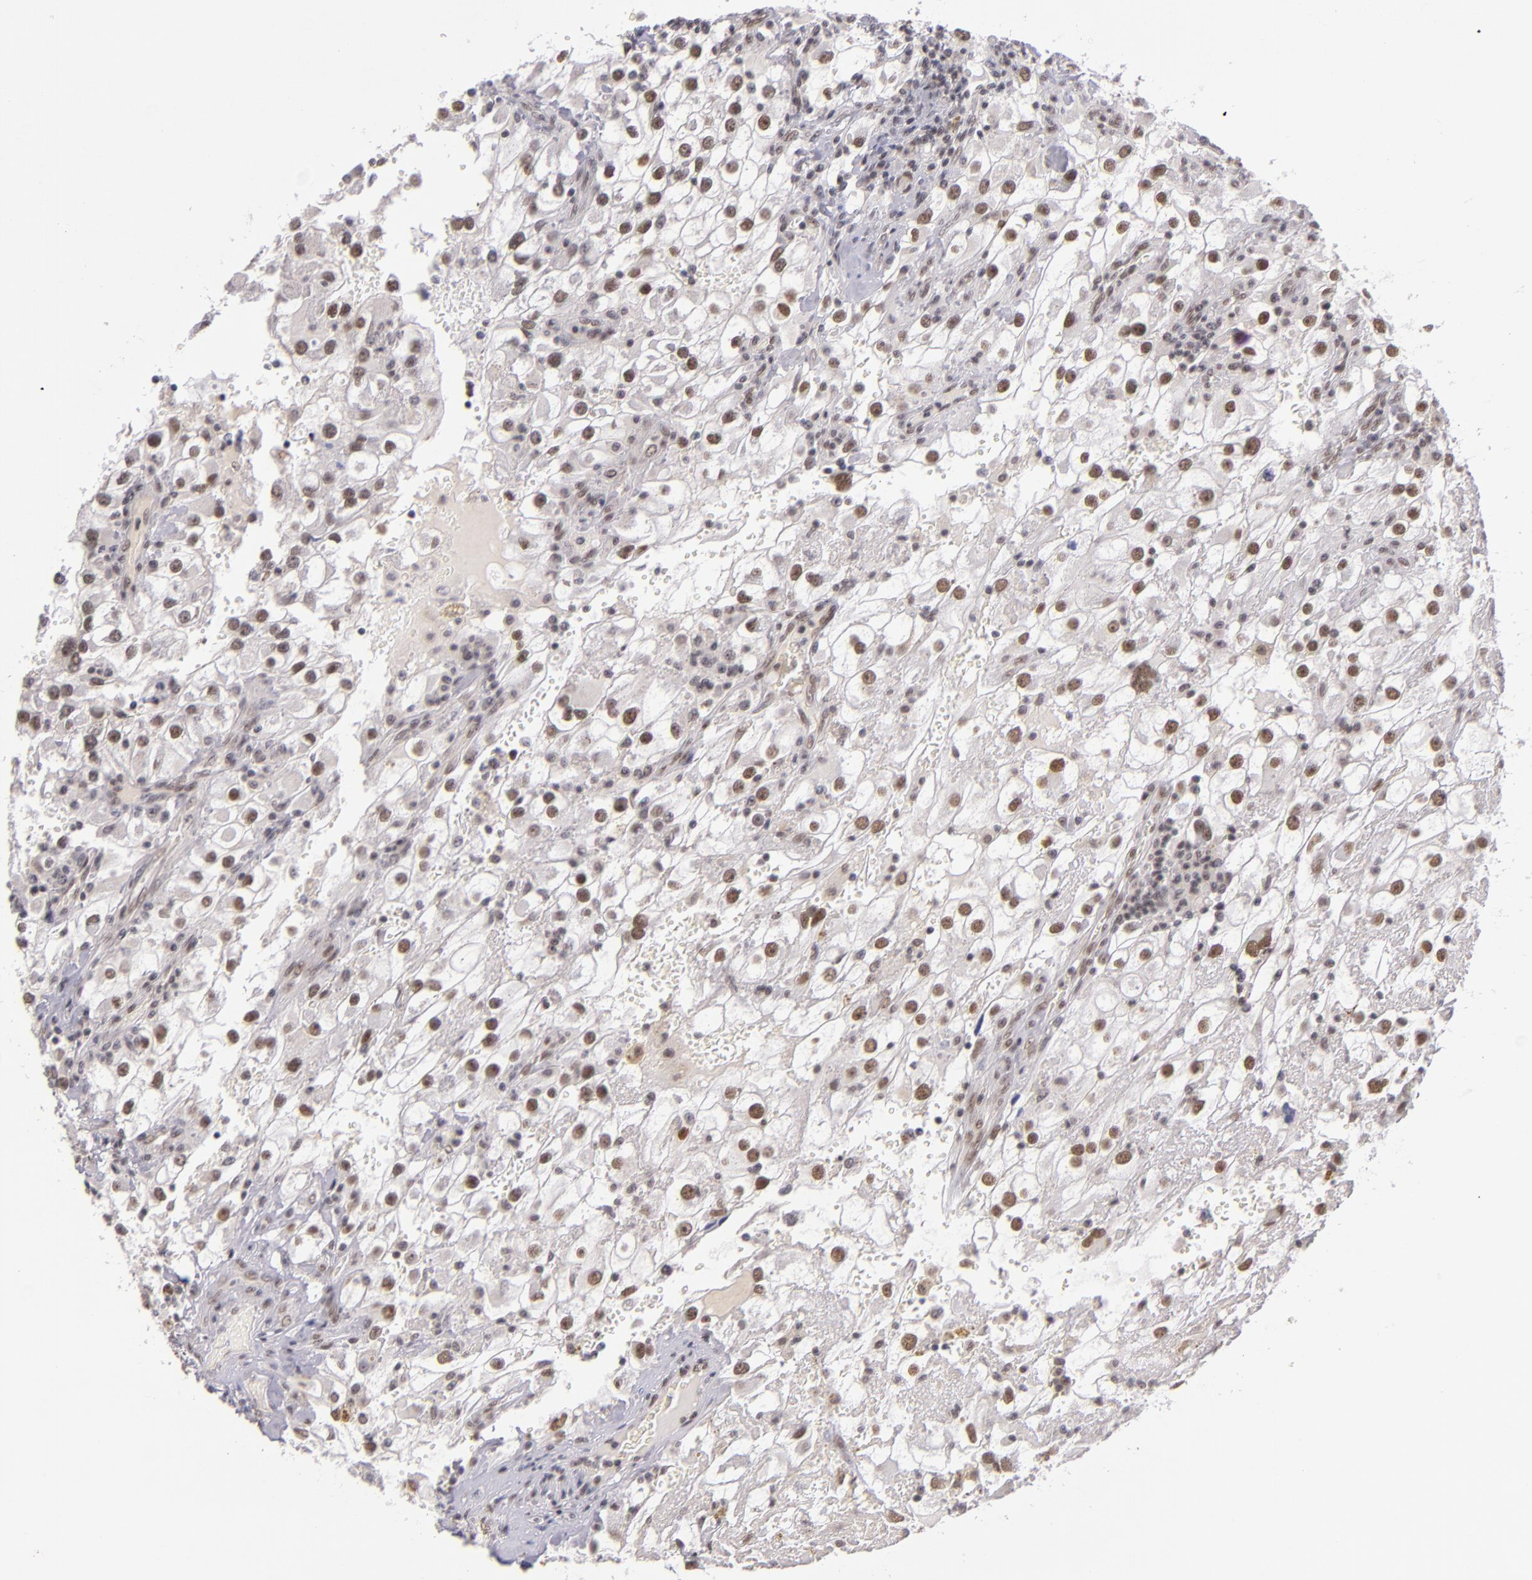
{"staining": {"intensity": "moderate", "quantity": ">75%", "location": "nuclear"}, "tissue": "renal cancer", "cell_type": "Tumor cells", "image_type": "cancer", "snomed": [{"axis": "morphology", "description": "Adenocarcinoma, NOS"}, {"axis": "topography", "description": "Kidney"}], "caption": "IHC image of neoplastic tissue: human adenocarcinoma (renal) stained using immunohistochemistry displays medium levels of moderate protein expression localized specifically in the nuclear of tumor cells, appearing as a nuclear brown color.", "gene": "ZNF148", "patient": {"sex": "female", "age": 52}}